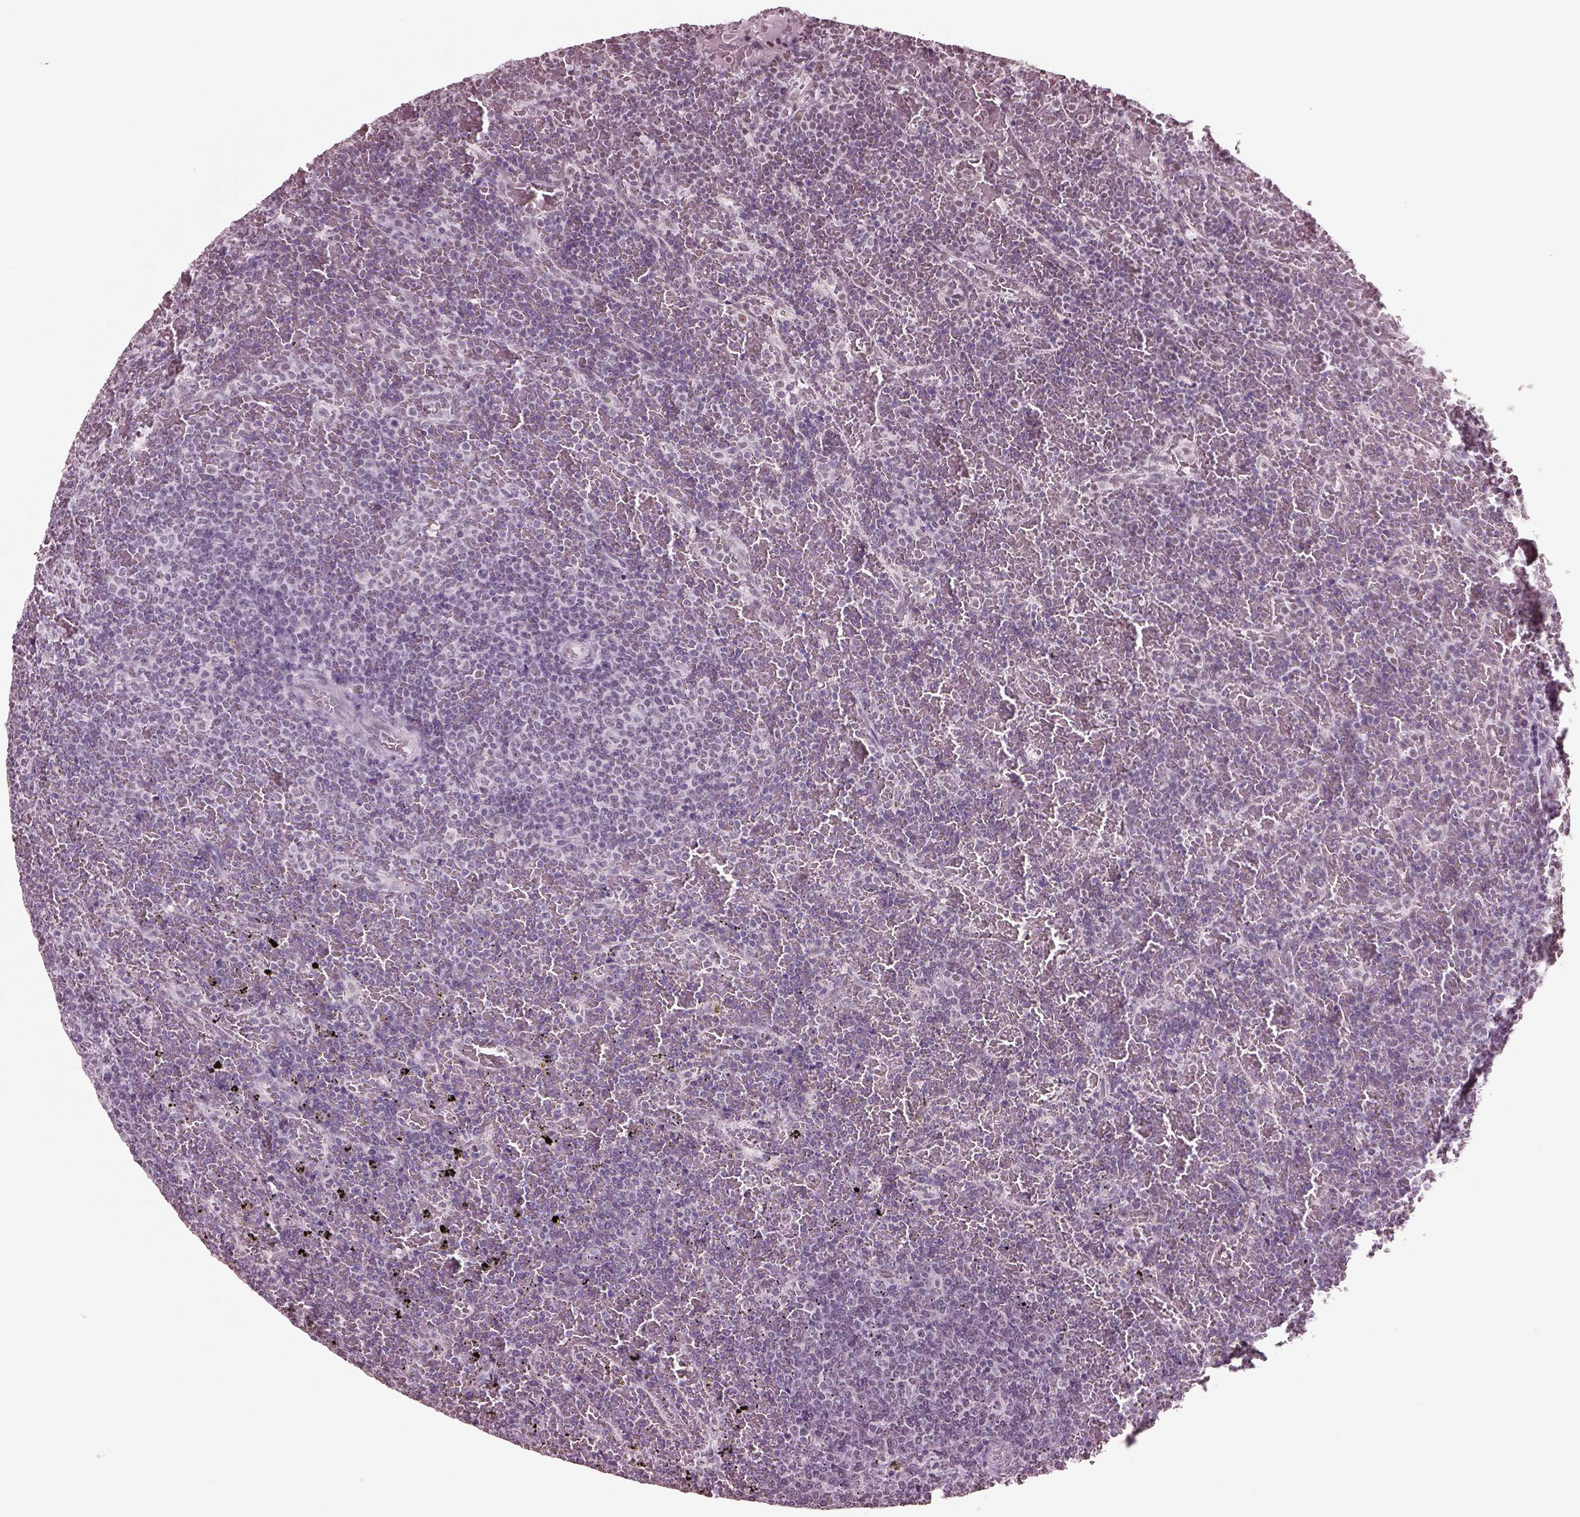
{"staining": {"intensity": "weak", "quantity": "<25%", "location": "nuclear"}, "tissue": "lymphoma", "cell_type": "Tumor cells", "image_type": "cancer", "snomed": [{"axis": "morphology", "description": "Malignant lymphoma, non-Hodgkin's type, Low grade"}, {"axis": "topography", "description": "Spleen"}], "caption": "Immunohistochemistry of malignant lymphoma, non-Hodgkin's type (low-grade) displays no positivity in tumor cells.", "gene": "SEPHS1", "patient": {"sex": "female", "age": 77}}